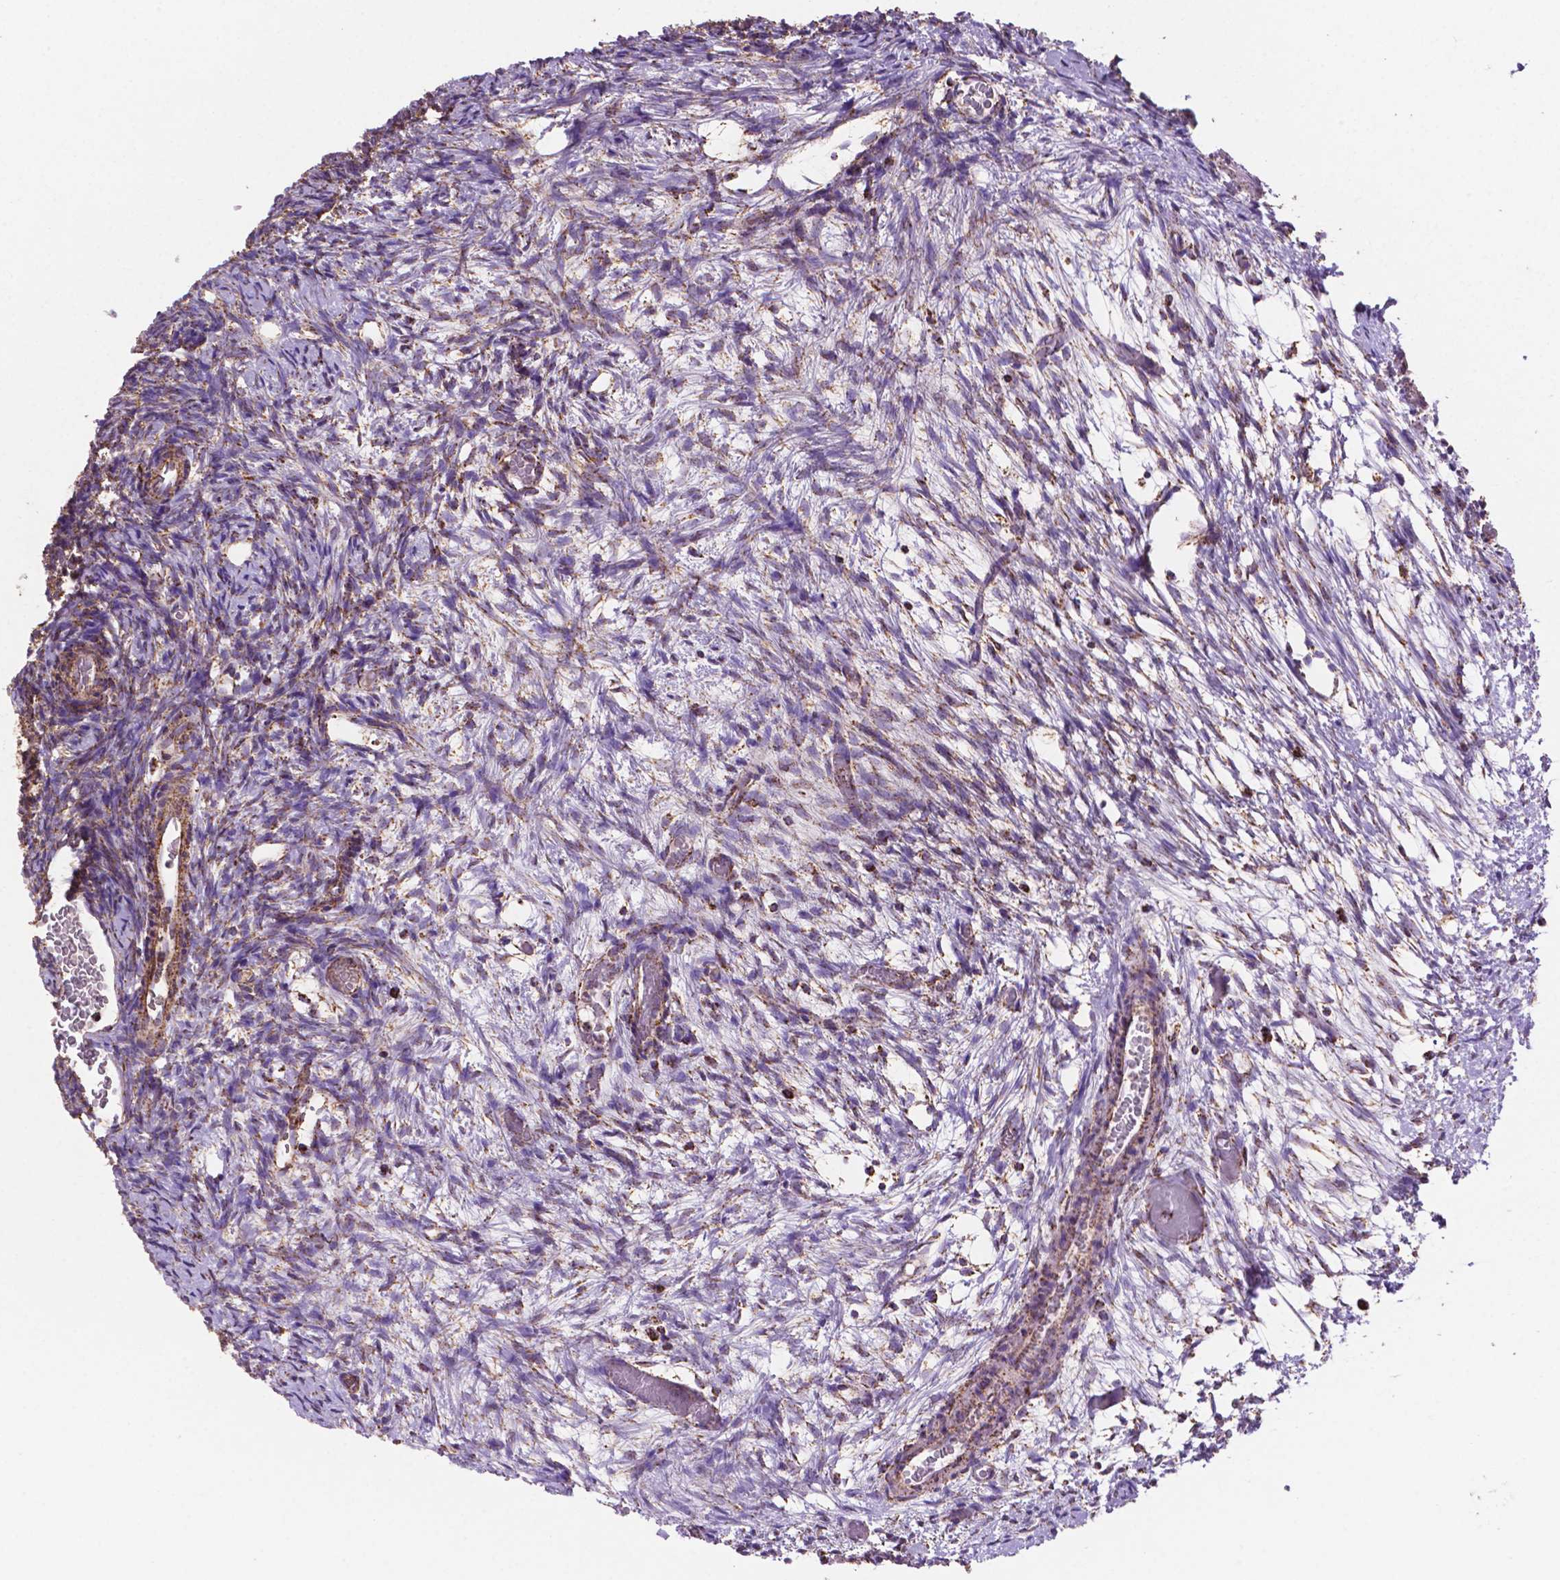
{"staining": {"intensity": "moderate", "quantity": ">75%", "location": "cytoplasmic/membranous"}, "tissue": "ovary", "cell_type": "Ovarian stroma cells", "image_type": "normal", "snomed": [{"axis": "morphology", "description": "Normal tissue, NOS"}, {"axis": "topography", "description": "Ovary"}], "caption": "Approximately >75% of ovarian stroma cells in benign human ovary demonstrate moderate cytoplasmic/membranous protein expression as visualized by brown immunohistochemical staining.", "gene": "HSPD1", "patient": {"sex": "female", "age": 39}}